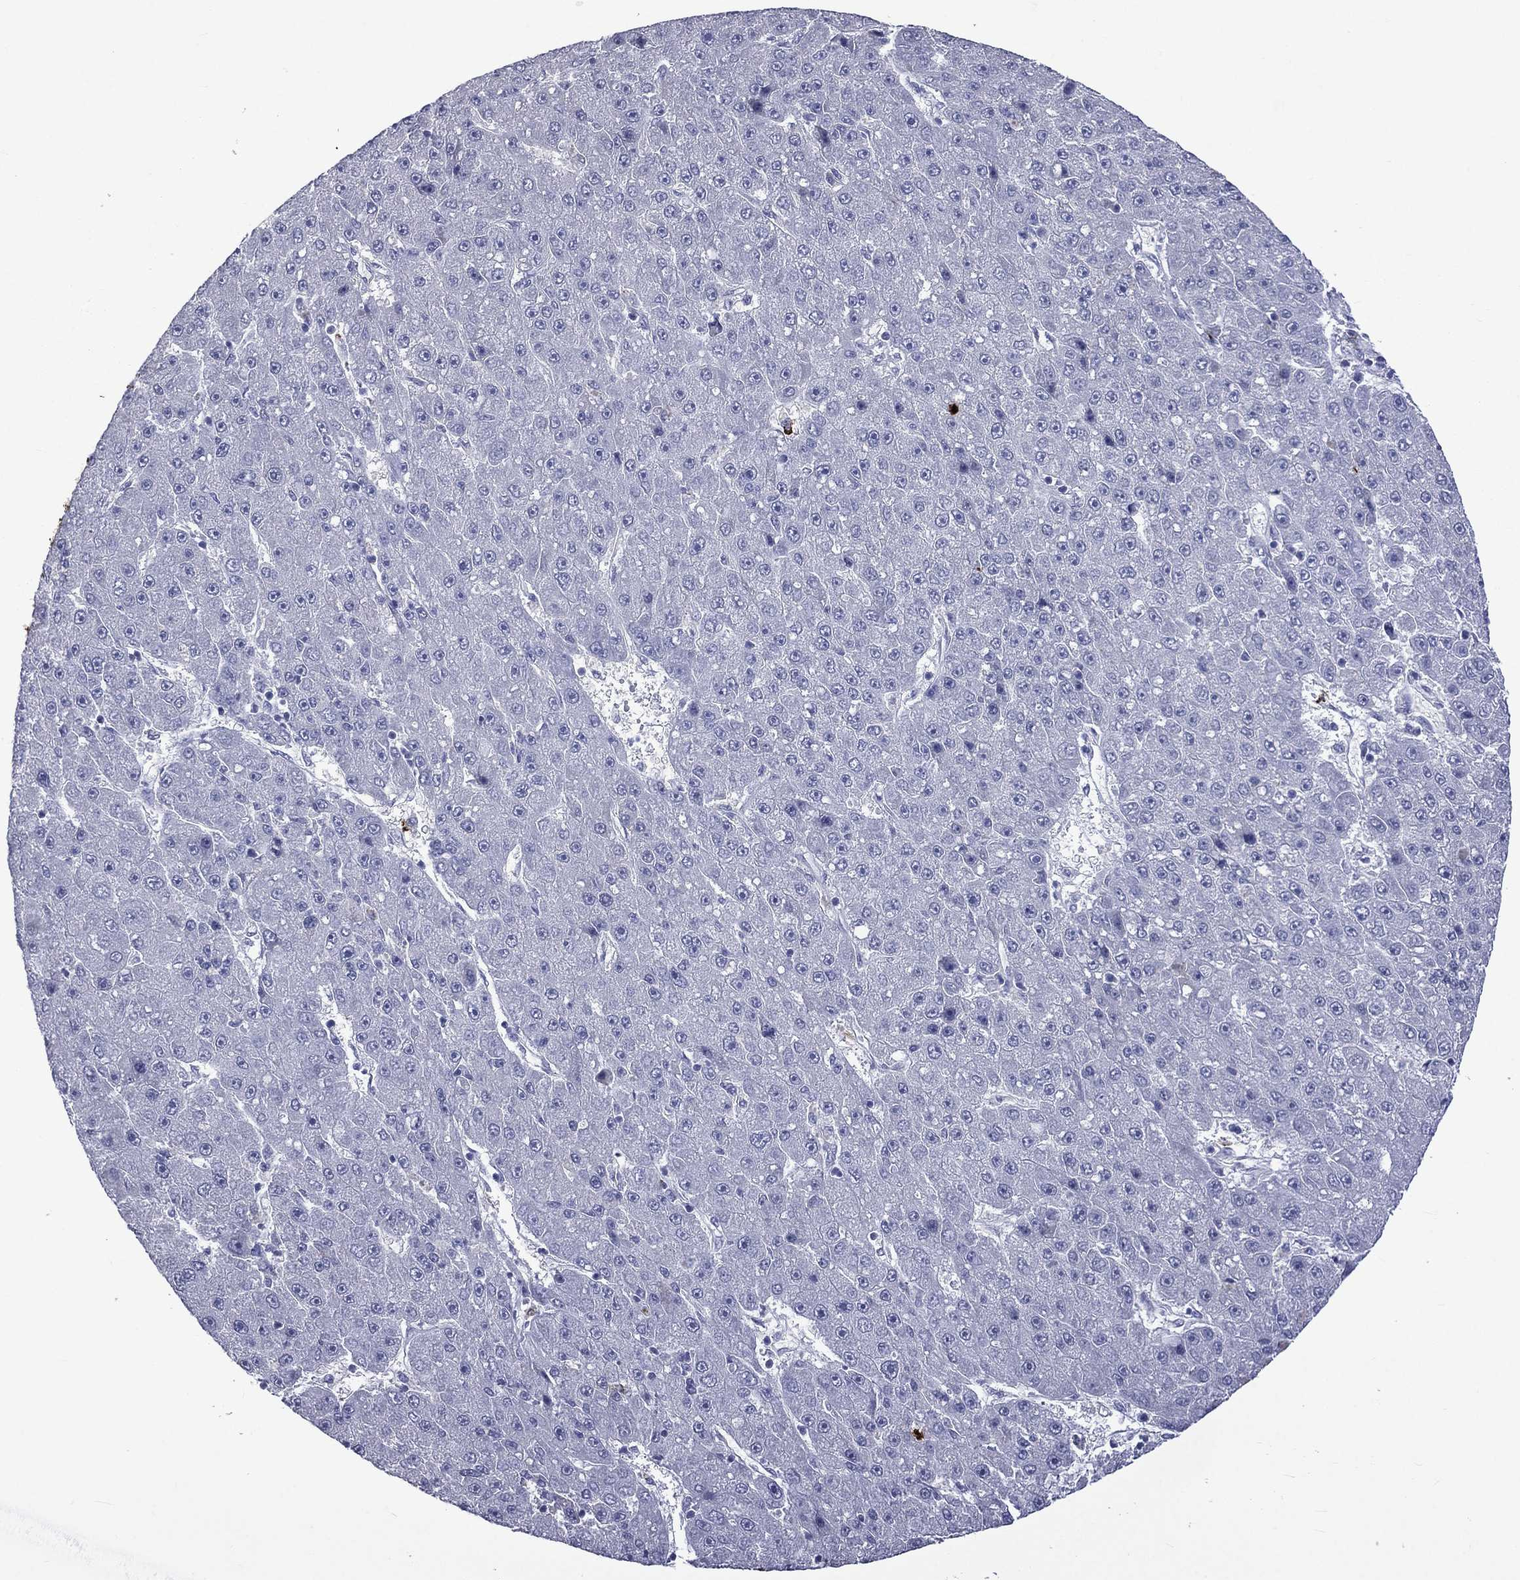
{"staining": {"intensity": "negative", "quantity": "none", "location": "none"}, "tissue": "liver cancer", "cell_type": "Tumor cells", "image_type": "cancer", "snomed": [{"axis": "morphology", "description": "Carcinoma, Hepatocellular, NOS"}, {"axis": "topography", "description": "Liver"}], "caption": "IHC of human liver cancer exhibits no positivity in tumor cells.", "gene": "ELANE", "patient": {"sex": "male", "age": 67}}